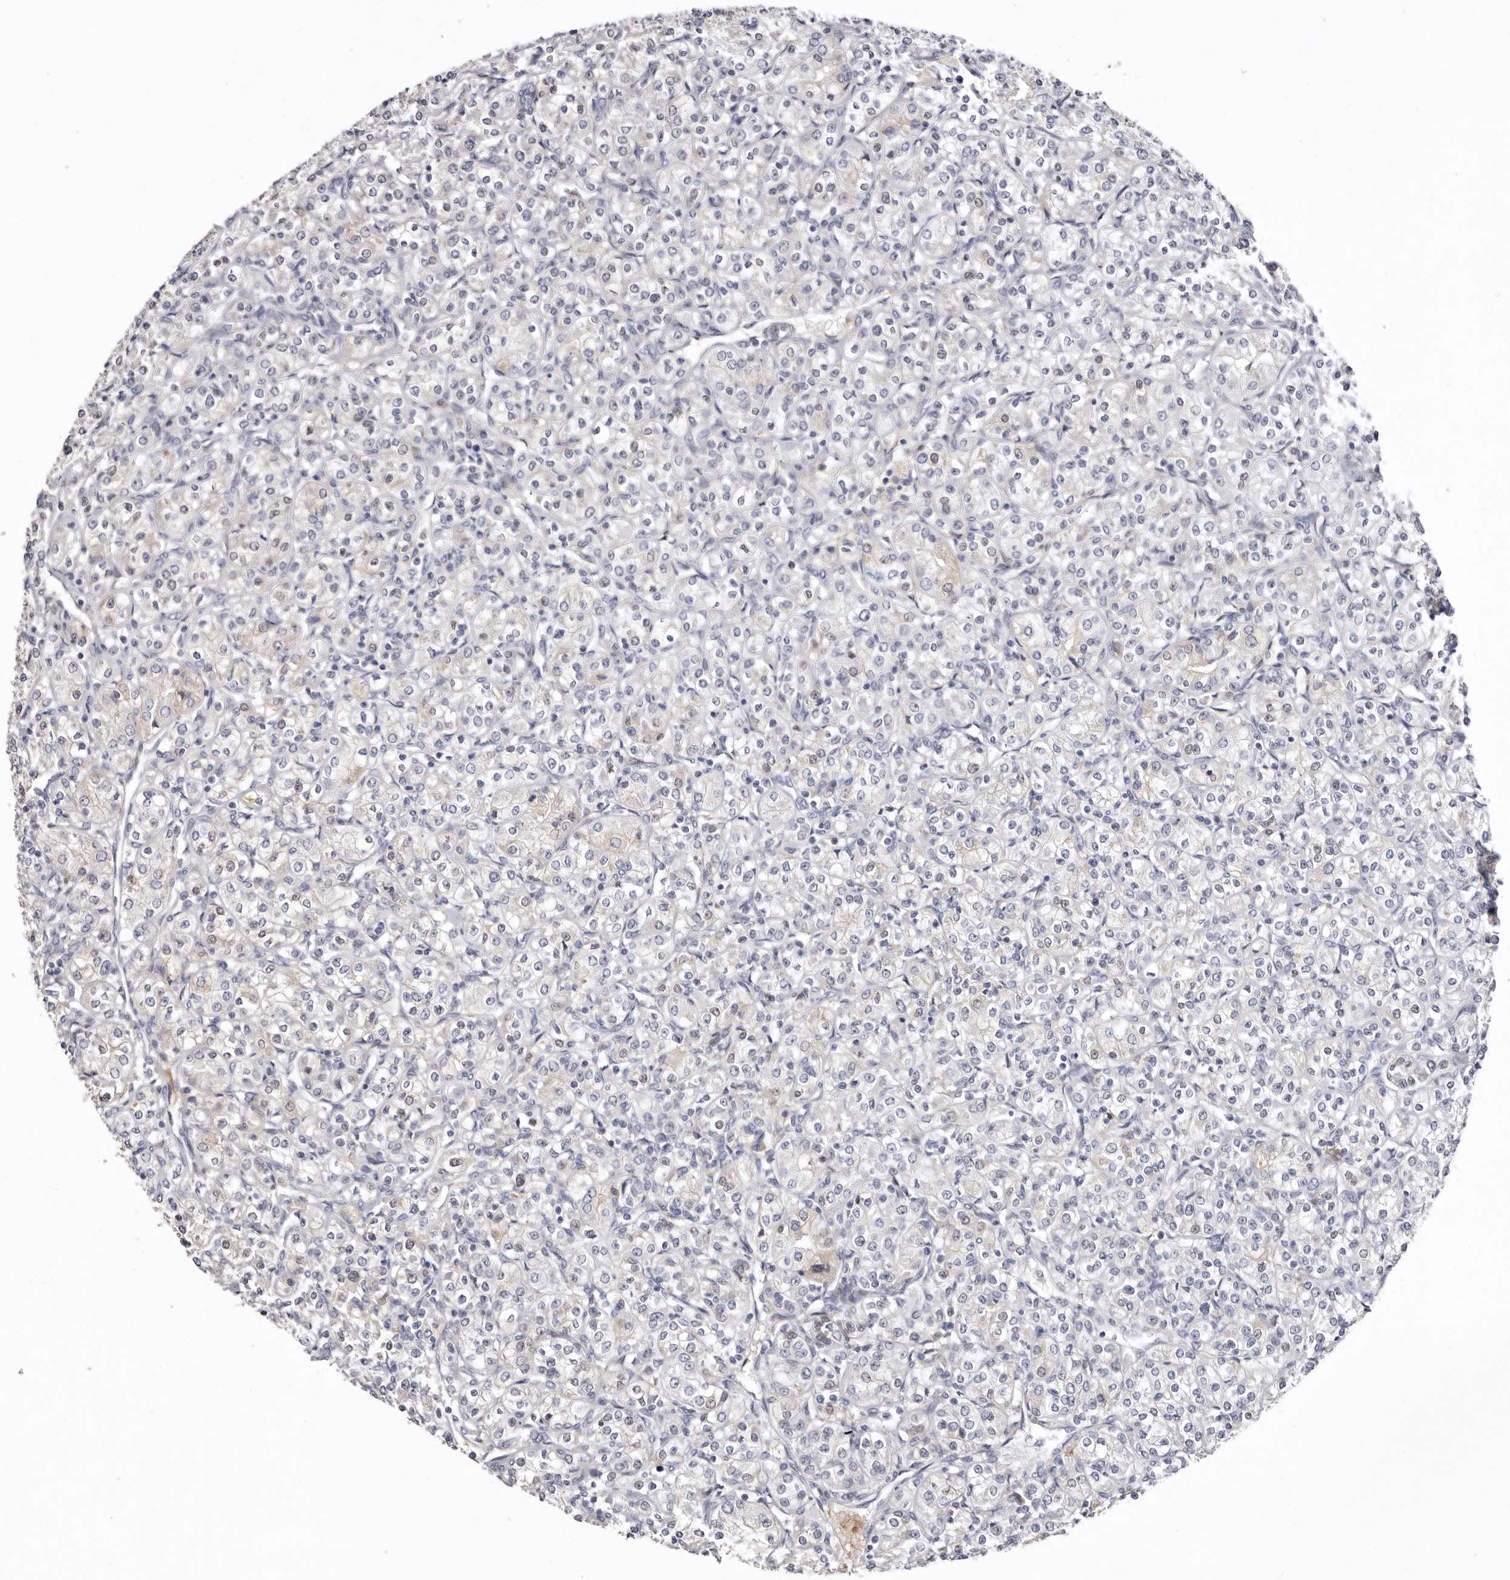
{"staining": {"intensity": "negative", "quantity": "none", "location": "none"}, "tissue": "renal cancer", "cell_type": "Tumor cells", "image_type": "cancer", "snomed": [{"axis": "morphology", "description": "Adenocarcinoma, NOS"}, {"axis": "topography", "description": "Kidney"}], "caption": "Protein analysis of renal adenocarcinoma shows no significant expression in tumor cells. (Stains: DAB IHC with hematoxylin counter stain, Microscopy: brightfield microscopy at high magnification).", "gene": "LMLN", "patient": {"sex": "male", "age": 77}}